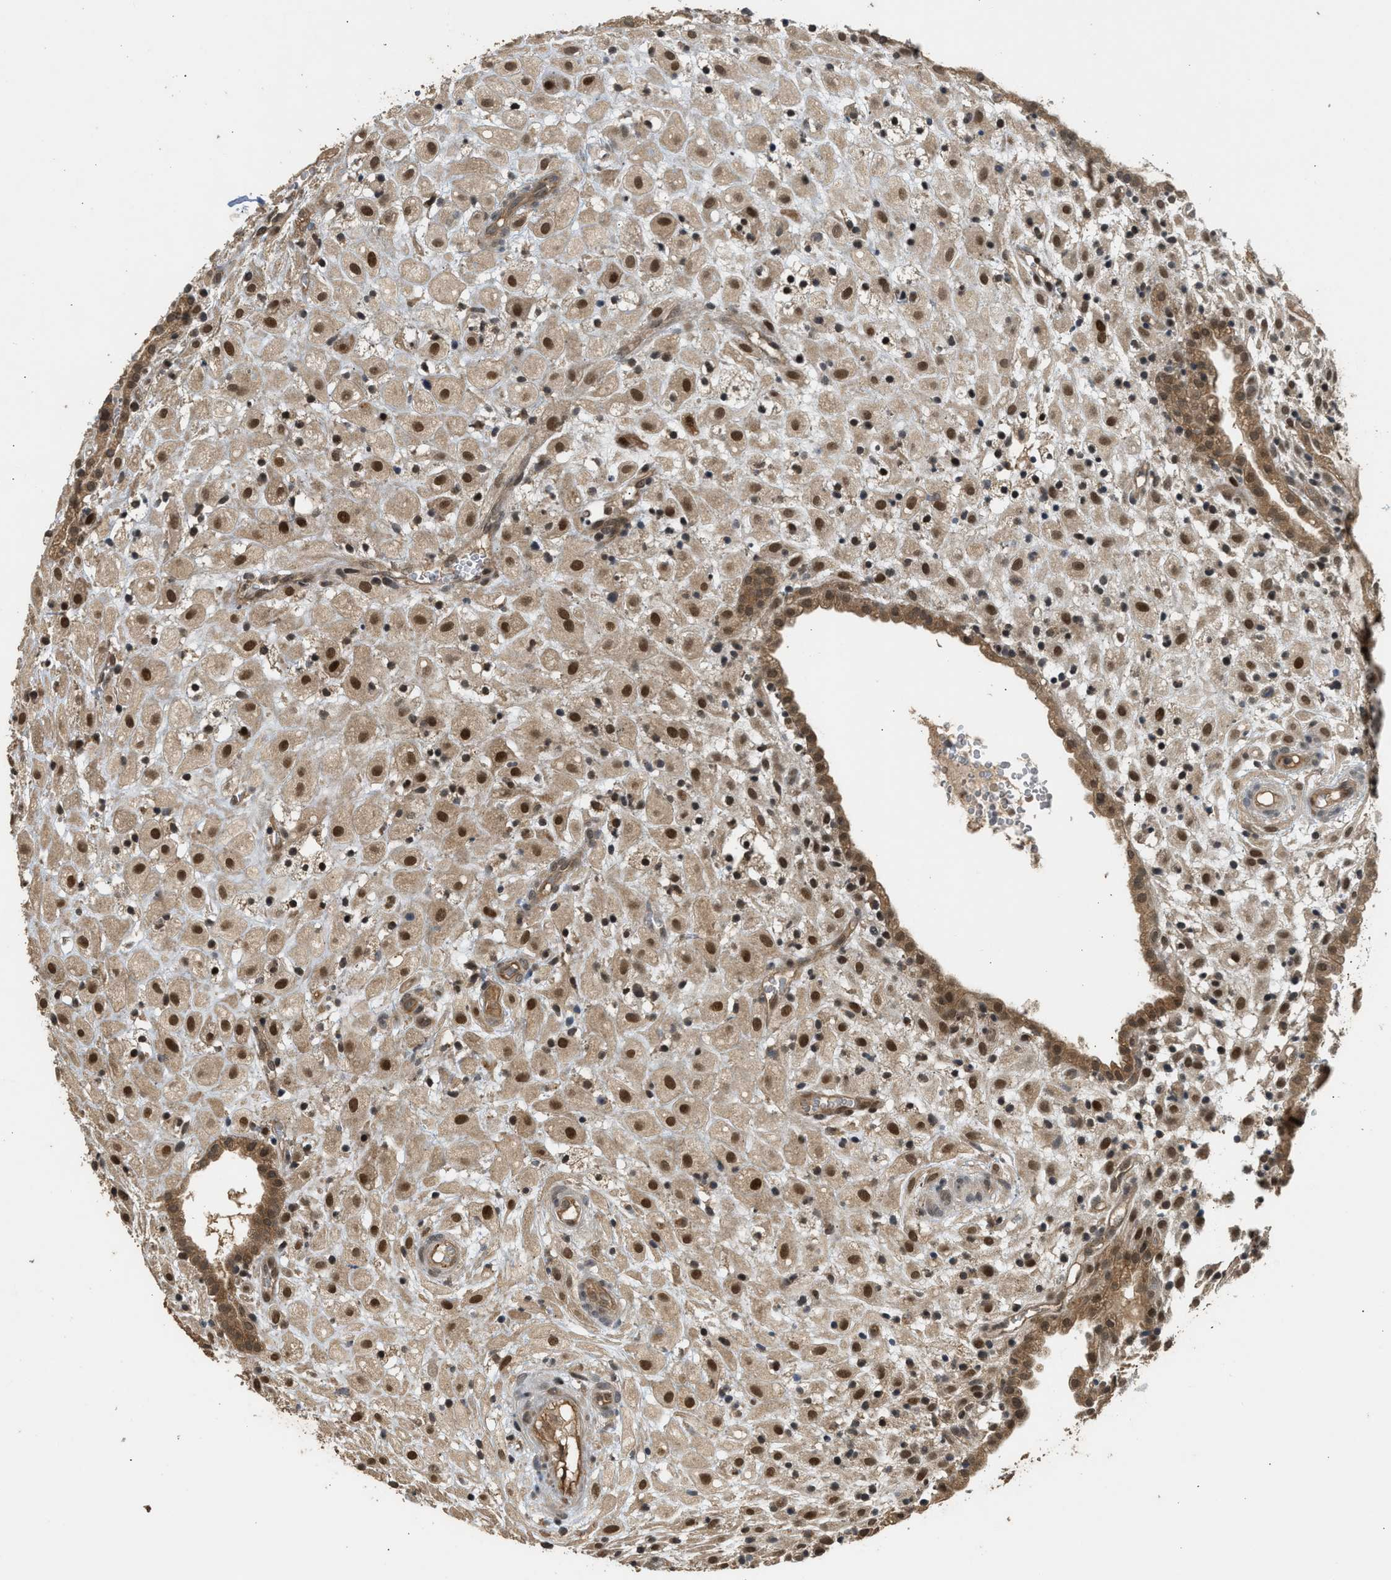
{"staining": {"intensity": "strong", "quantity": ">75%", "location": "nuclear"}, "tissue": "placenta", "cell_type": "Decidual cells", "image_type": "normal", "snomed": [{"axis": "morphology", "description": "Normal tissue, NOS"}, {"axis": "topography", "description": "Placenta"}], "caption": "Immunohistochemistry (DAB (3,3'-diaminobenzidine)) staining of normal human placenta shows strong nuclear protein positivity in about >75% of decidual cells. (DAB (3,3'-diaminobenzidine) IHC, brown staining for protein, blue staining for nuclei).", "gene": "GET1", "patient": {"sex": "female", "age": 18}}